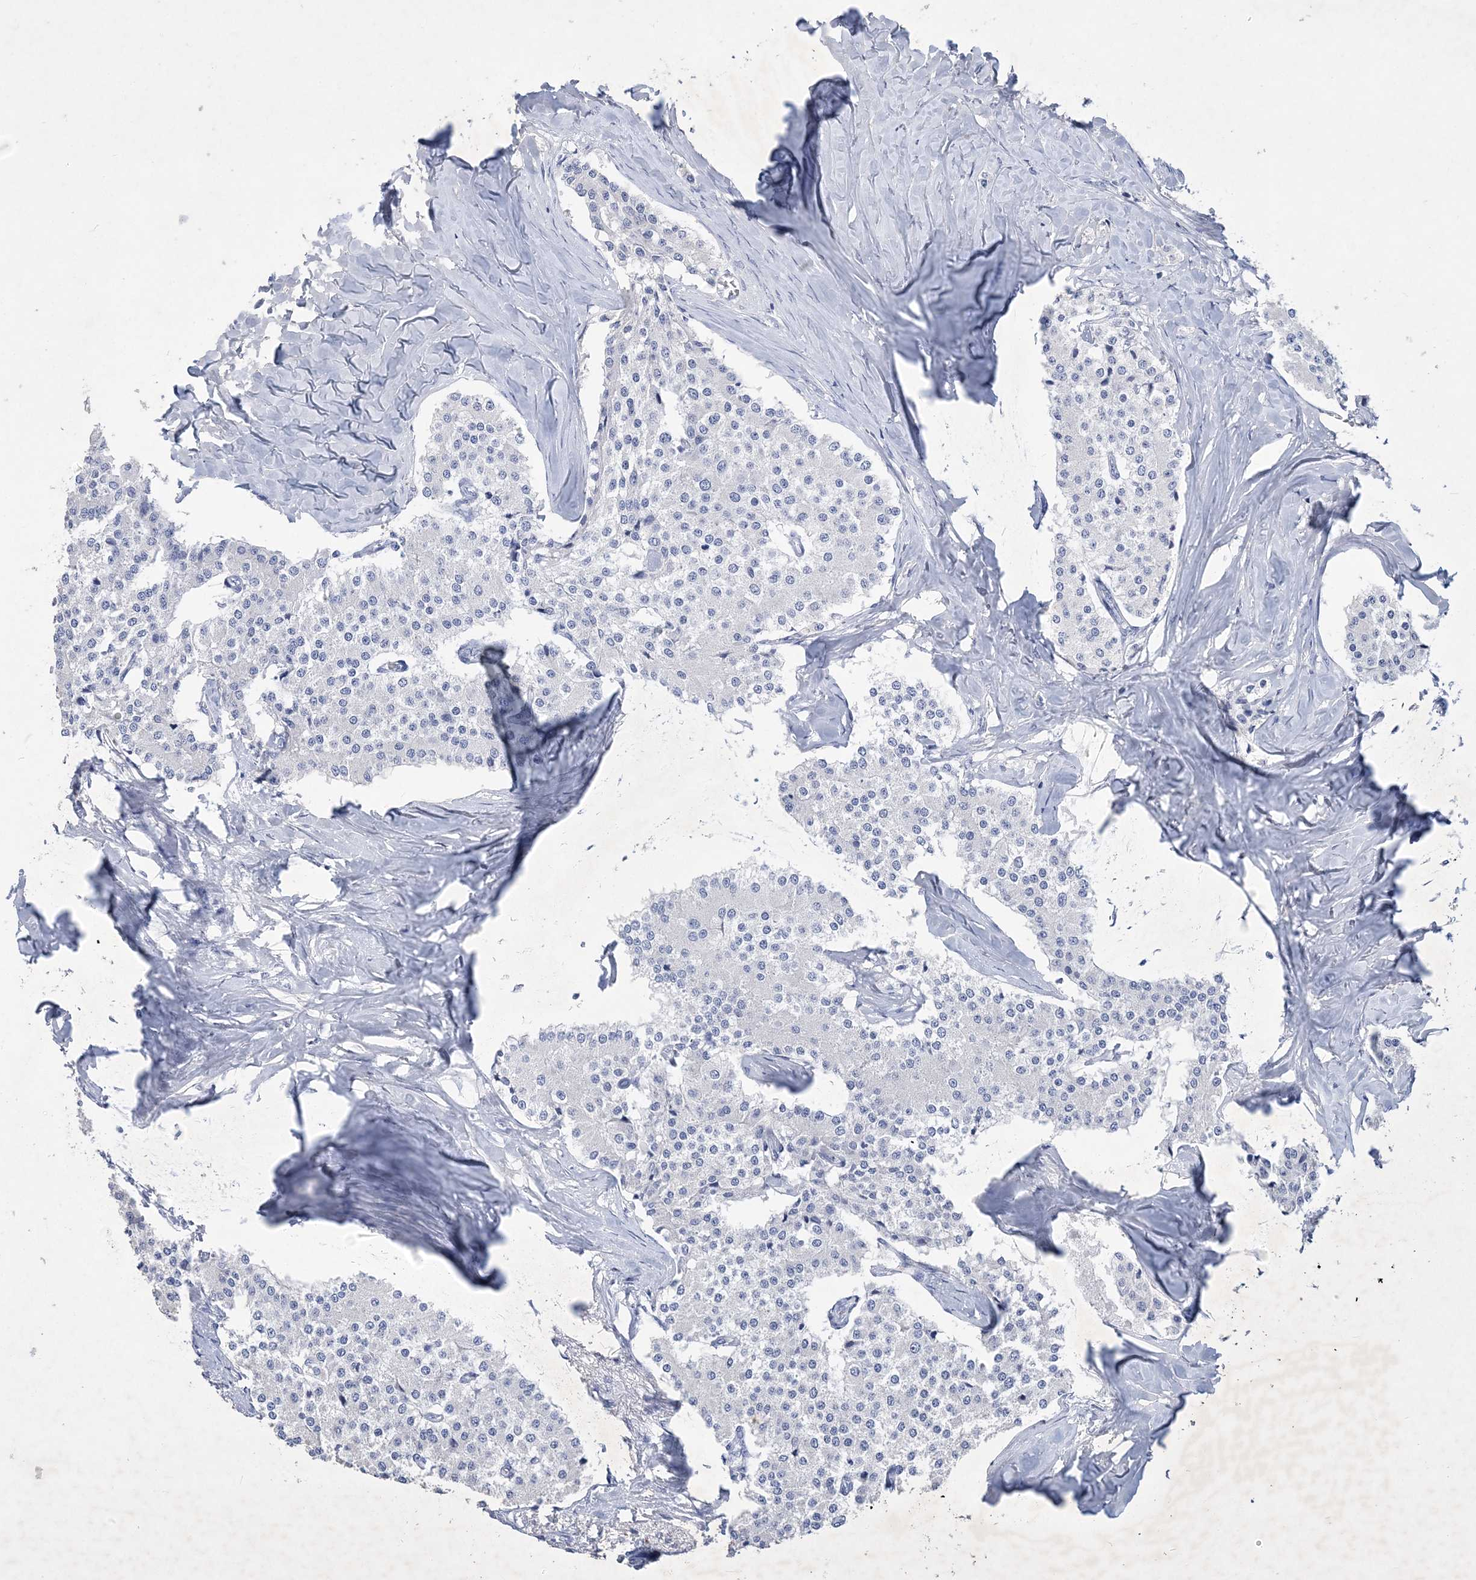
{"staining": {"intensity": "negative", "quantity": "none", "location": "none"}, "tissue": "carcinoid", "cell_type": "Tumor cells", "image_type": "cancer", "snomed": [{"axis": "morphology", "description": "Carcinoid, malignant, NOS"}, {"axis": "topography", "description": "Colon"}], "caption": "DAB (3,3'-diaminobenzidine) immunohistochemical staining of carcinoid demonstrates no significant expression in tumor cells.", "gene": "COPS8", "patient": {"sex": "female", "age": 52}}